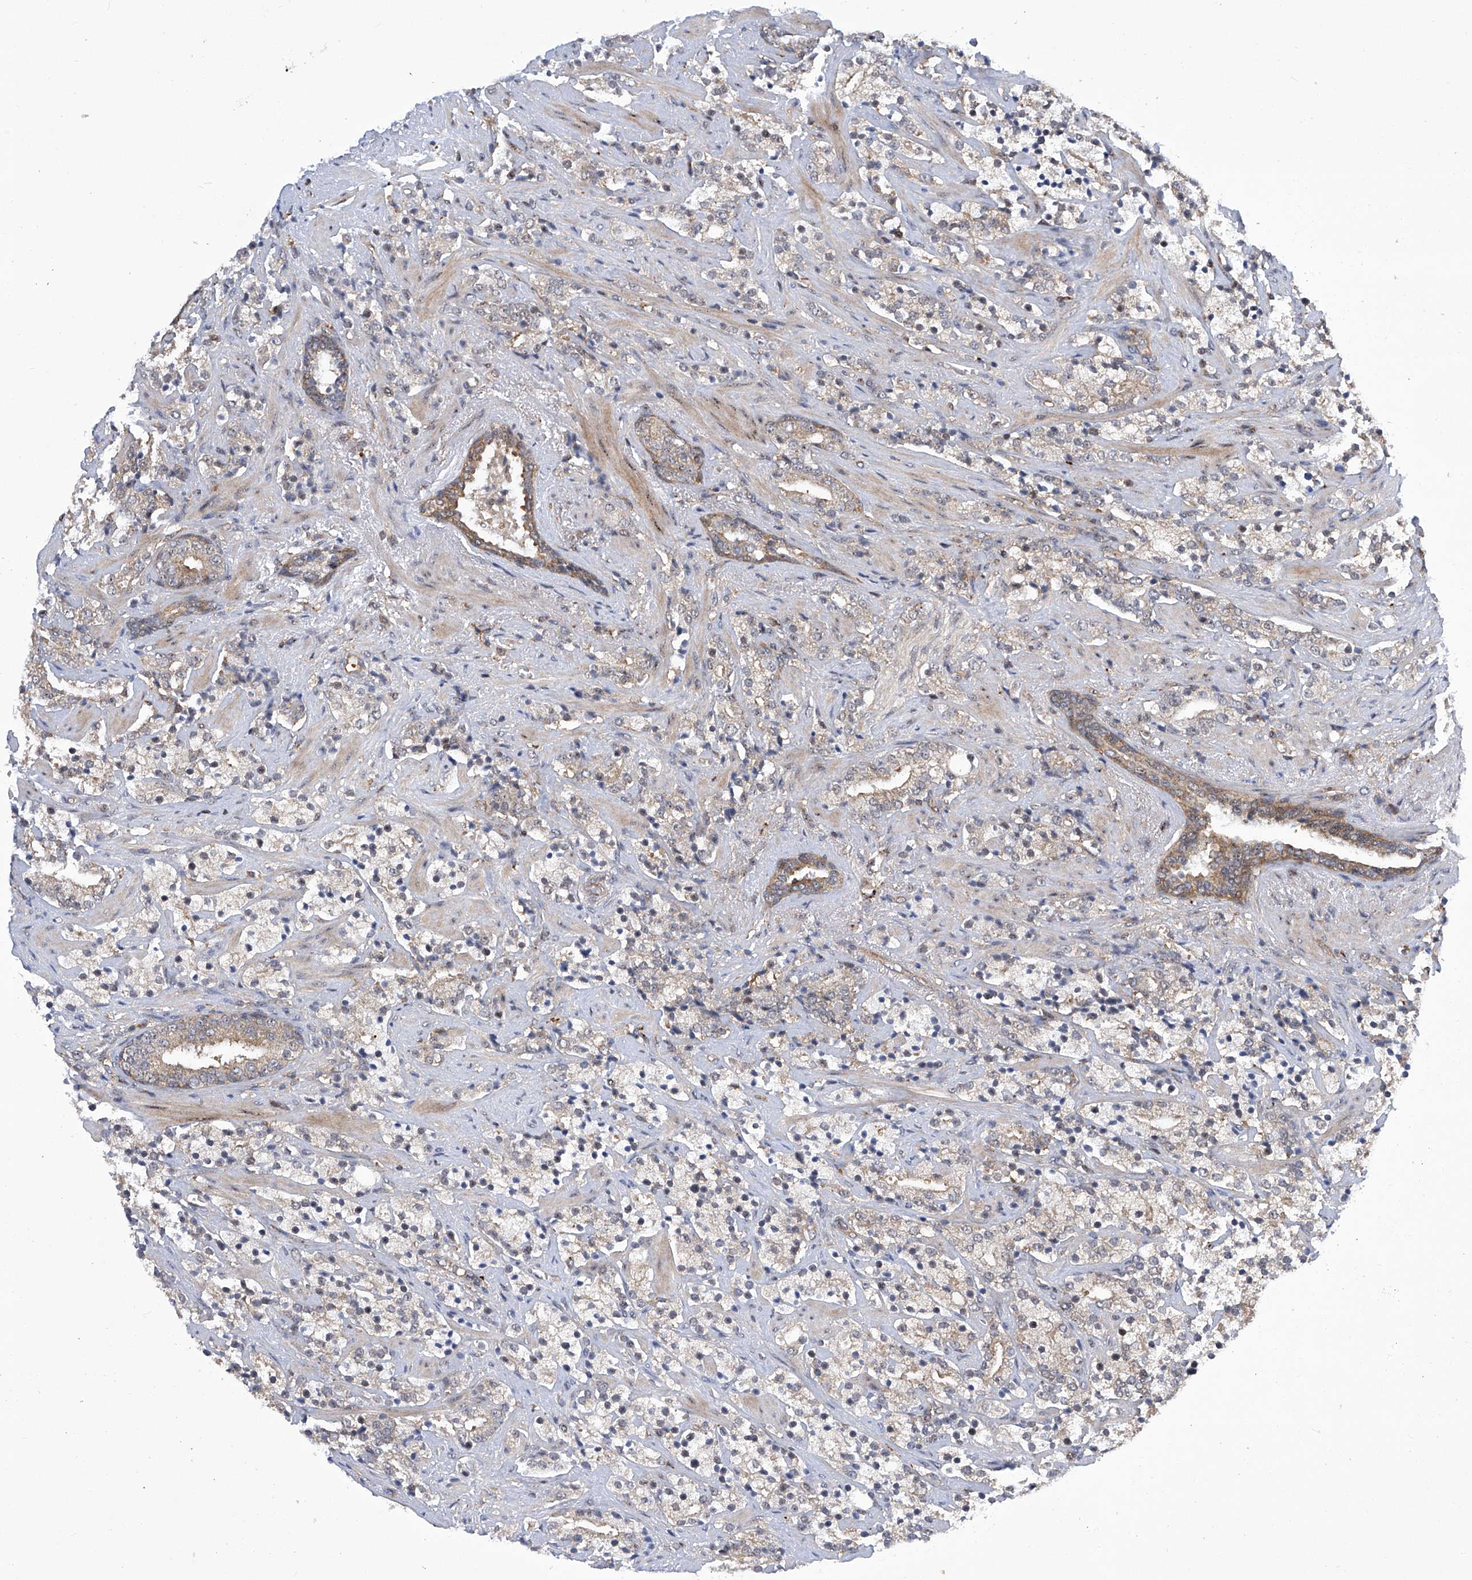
{"staining": {"intensity": "moderate", "quantity": "<25%", "location": "cytoplasmic/membranous"}, "tissue": "prostate cancer", "cell_type": "Tumor cells", "image_type": "cancer", "snomed": [{"axis": "morphology", "description": "Adenocarcinoma, High grade"}, {"axis": "topography", "description": "Prostate"}], "caption": "There is low levels of moderate cytoplasmic/membranous staining in tumor cells of prostate cancer (adenocarcinoma (high-grade)), as demonstrated by immunohistochemical staining (brown color).", "gene": "CISH", "patient": {"sex": "male", "age": 71}}